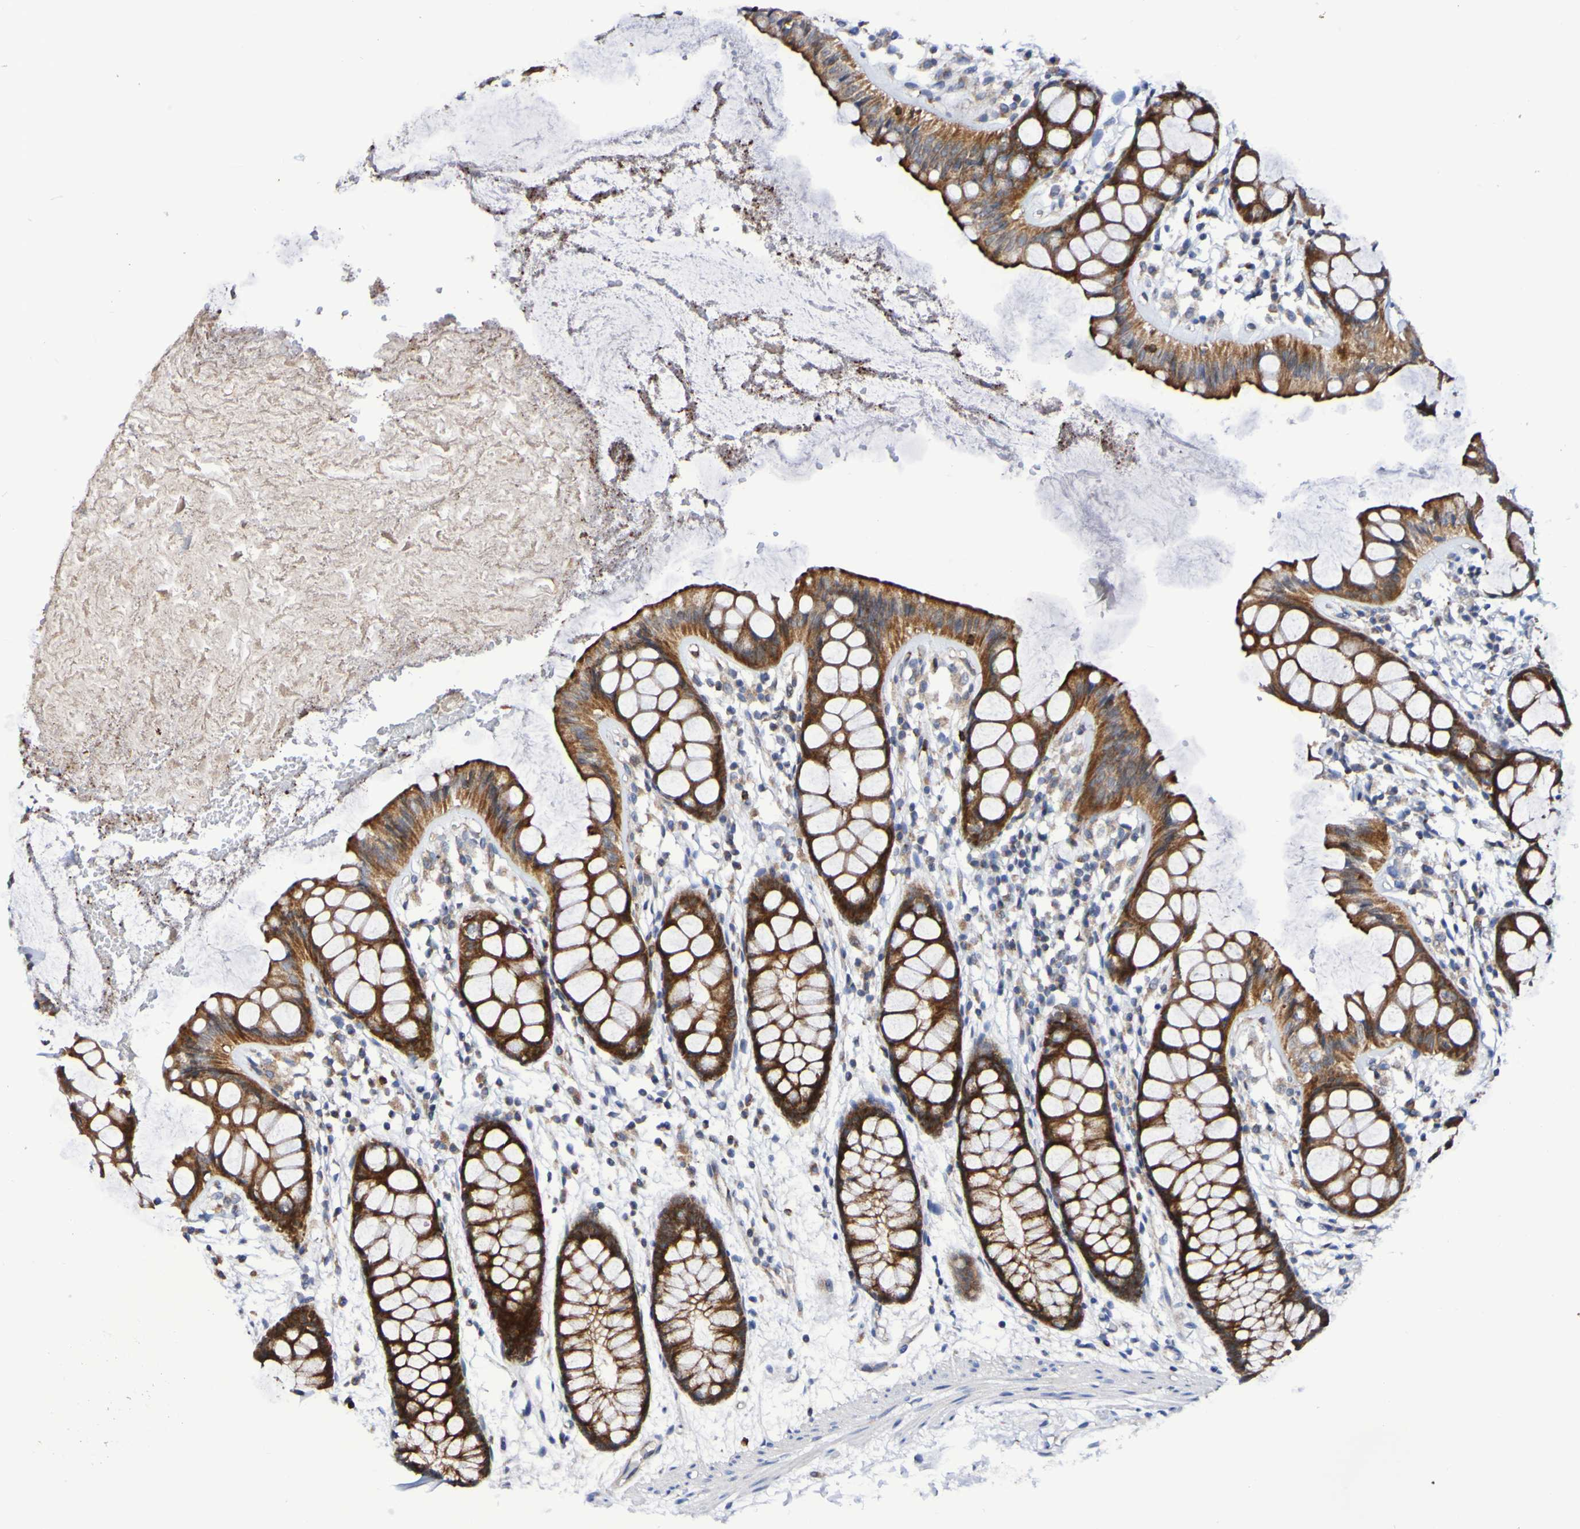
{"staining": {"intensity": "strong", "quantity": ">75%", "location": "cytoplasmic/membranous"}, "tissue": "rectum", "cell_type": "Glandular cells", "image_type": "normal", "snomed": [{"axis": "morphology", "description": "Normal tissue, NOS"}, {"axis": "topography", "description": "Rectum"}], "caption": "A high-resolution photomicrograph shows IHC staining of unremarkable rectum, which shows strong cytoplasmic/membranous expression in about >75% of glandular cells.", "gene": "GJB1", "patient": {"sex": "female", "age": 66}}